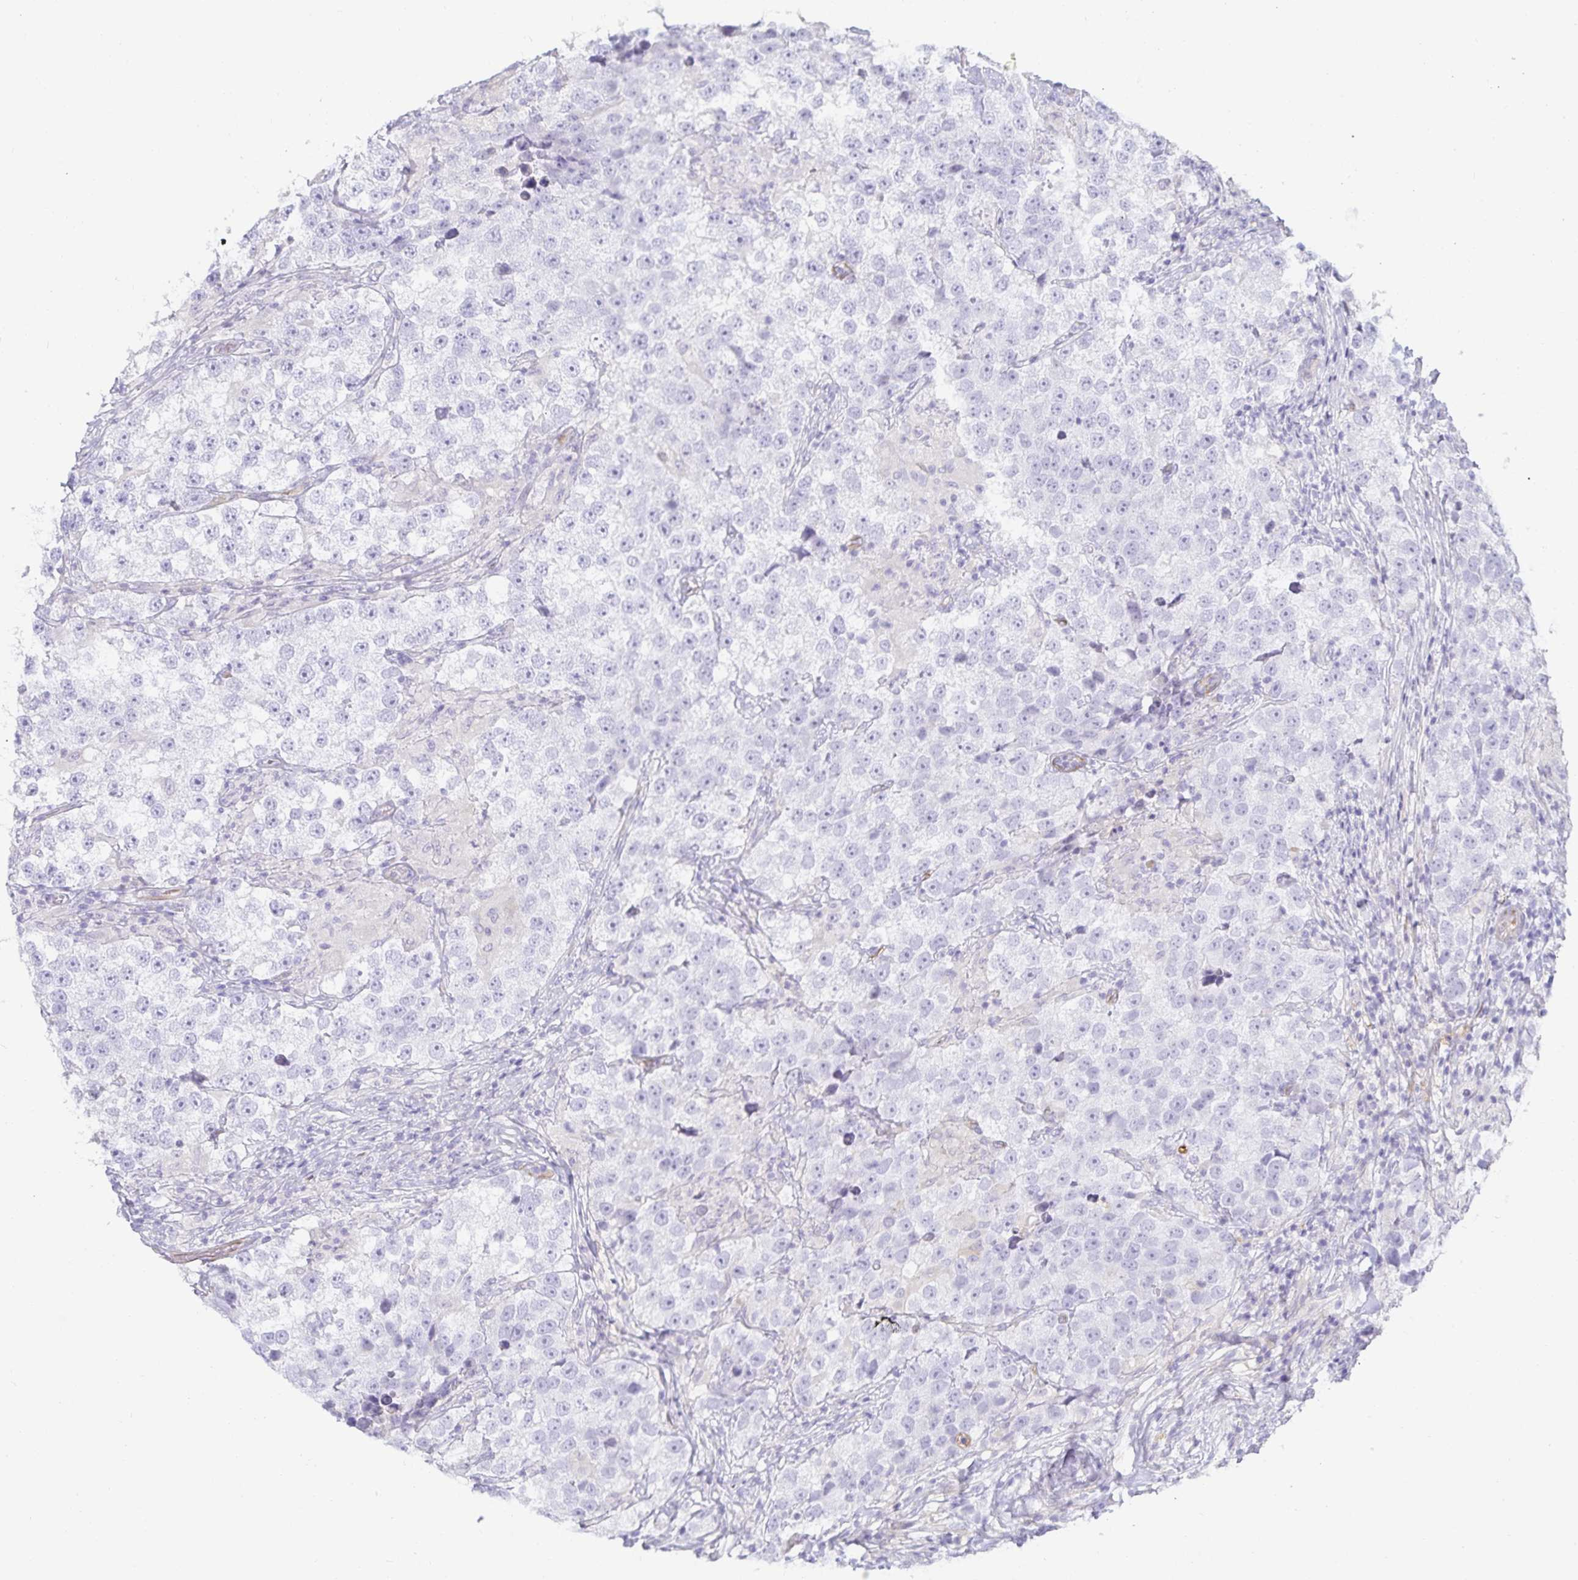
{"staining": {"intensity": "negative", "quantity": "none", "location": "none"}, "tissue": "testis cancer", "cell_type": "Tumor cells", "image_type": "cancer", "snomed": [{"axis": "morphology", "description": "Seminoma, NOS"}, {"axis": "topography", "description": "Testis"}], "caption": "Tumor cells show no significant protein positivity in seminoma (testis).", "gene": "SPAG4", "patient": {"sex": "male", "age": 46}}